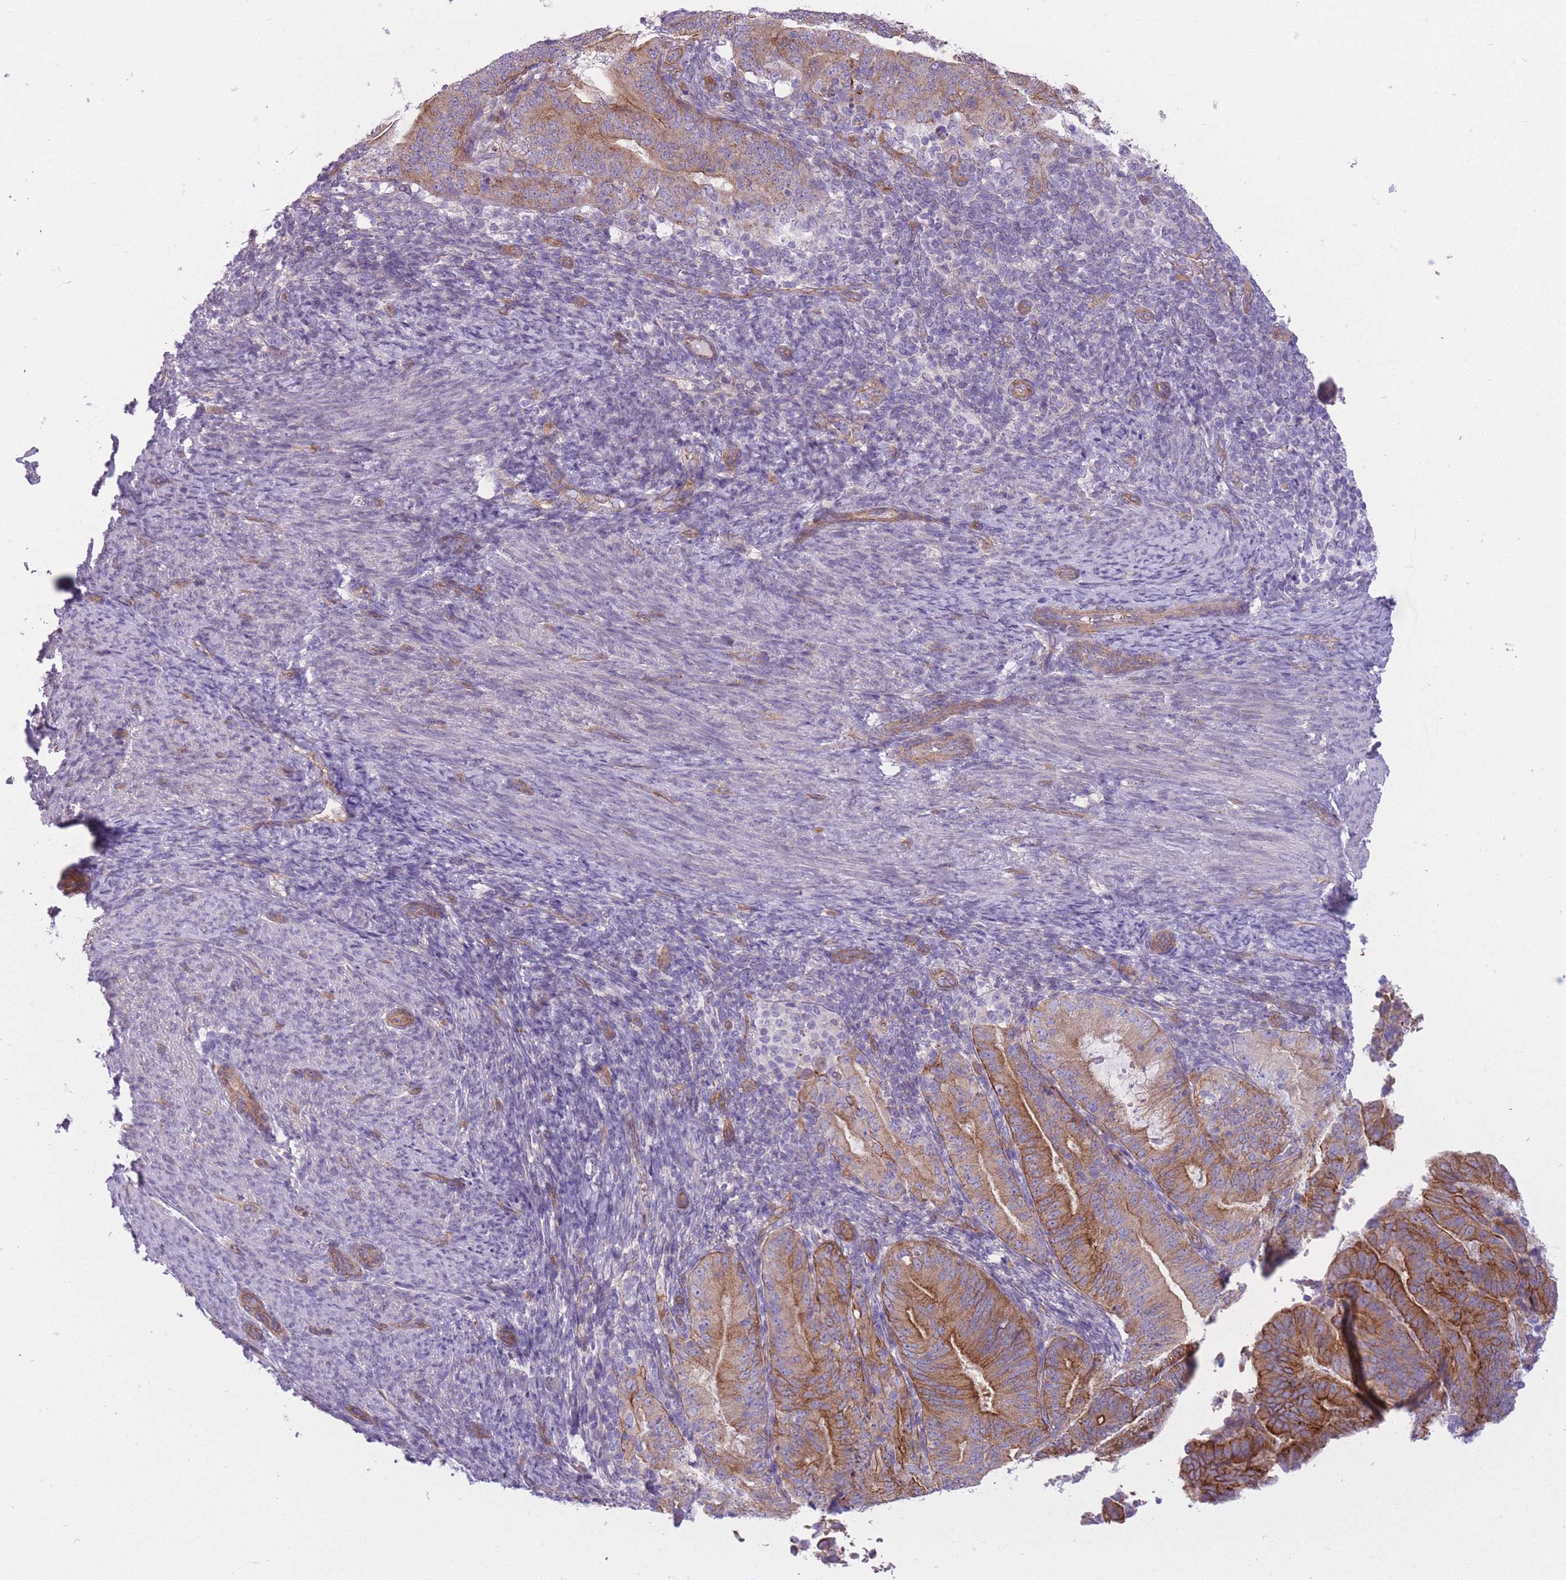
{"staining": {"intensity": "moderate", "quantity": ">75%", "location": "cytoplasmic/membranous"}, "tissue": "endometrial cancer", "cell_type": "Tumor cells", "image_type": "cancer", "snomed": [{"axis": "morphology", "description": "Adenocarcinoma, NOS"}, {"axis": "topography", "description": "Endometrium"}], "caption": "A high-resolution histopathology image shows IHC staining of endometrial adenocarcinoma, which displays moderate cytoplasmic/membranous positivity in approximately >75% of tumor cells.", "gene": "SERPINB3", "patient": {"sex": "female", "age": 70}}